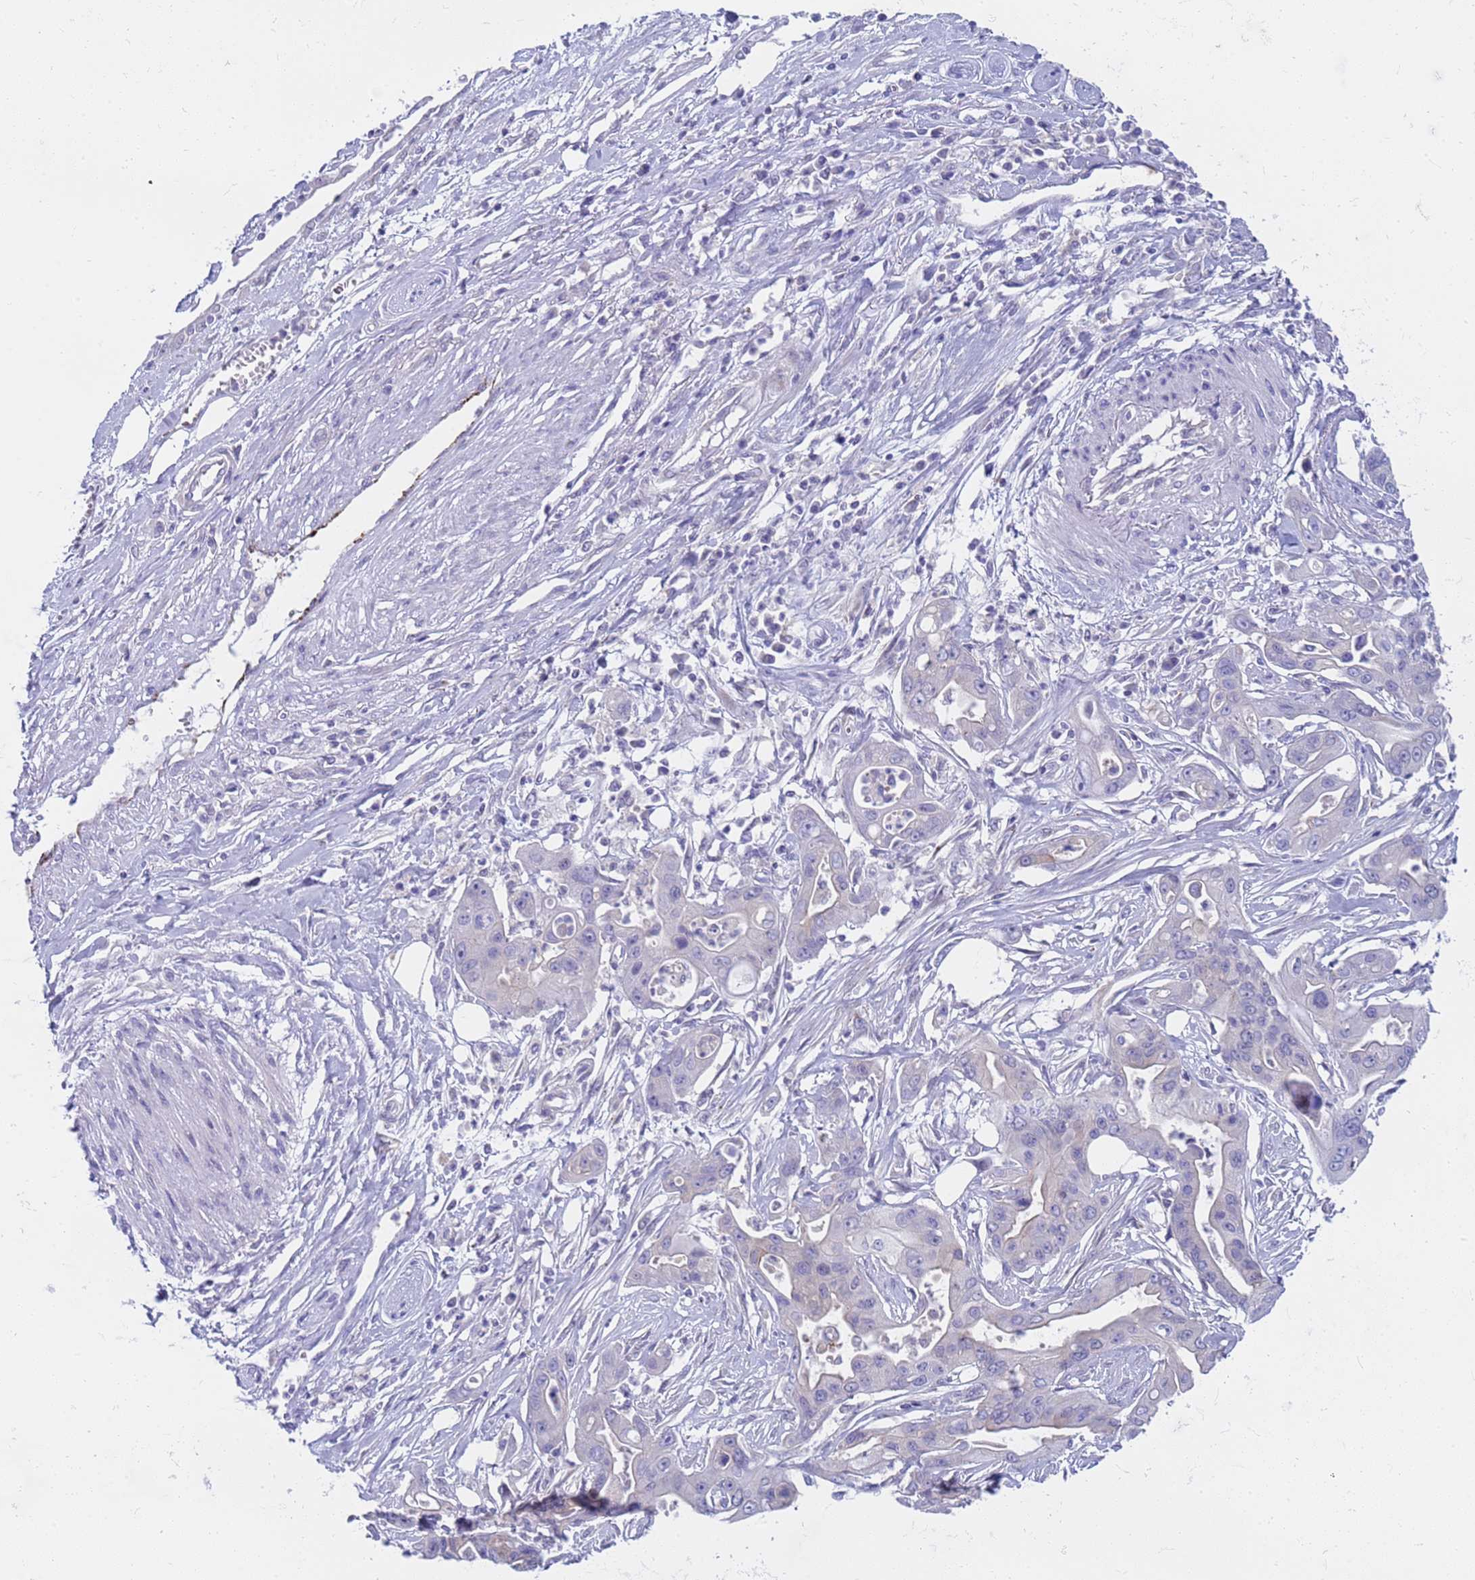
{"staining": {"intensity": "negative", "quantity": "none", "location": "none"}, "tissue": "ovarian cancer", "cell_type": "Tumor cells", "image_type": "cancer", "snomed": [{"axis": "morphology", "description": "Cystadenocarcinoma, mucinous, NOS"}, {"axis": "topography", "description": "Ovary"}], "caption": "Tumor cells show no significant protein expression in ovarian mucinous cystadenocarcinoma.", "gene": "CAPN7", "patient": {"sex": "female", "age": 70}}